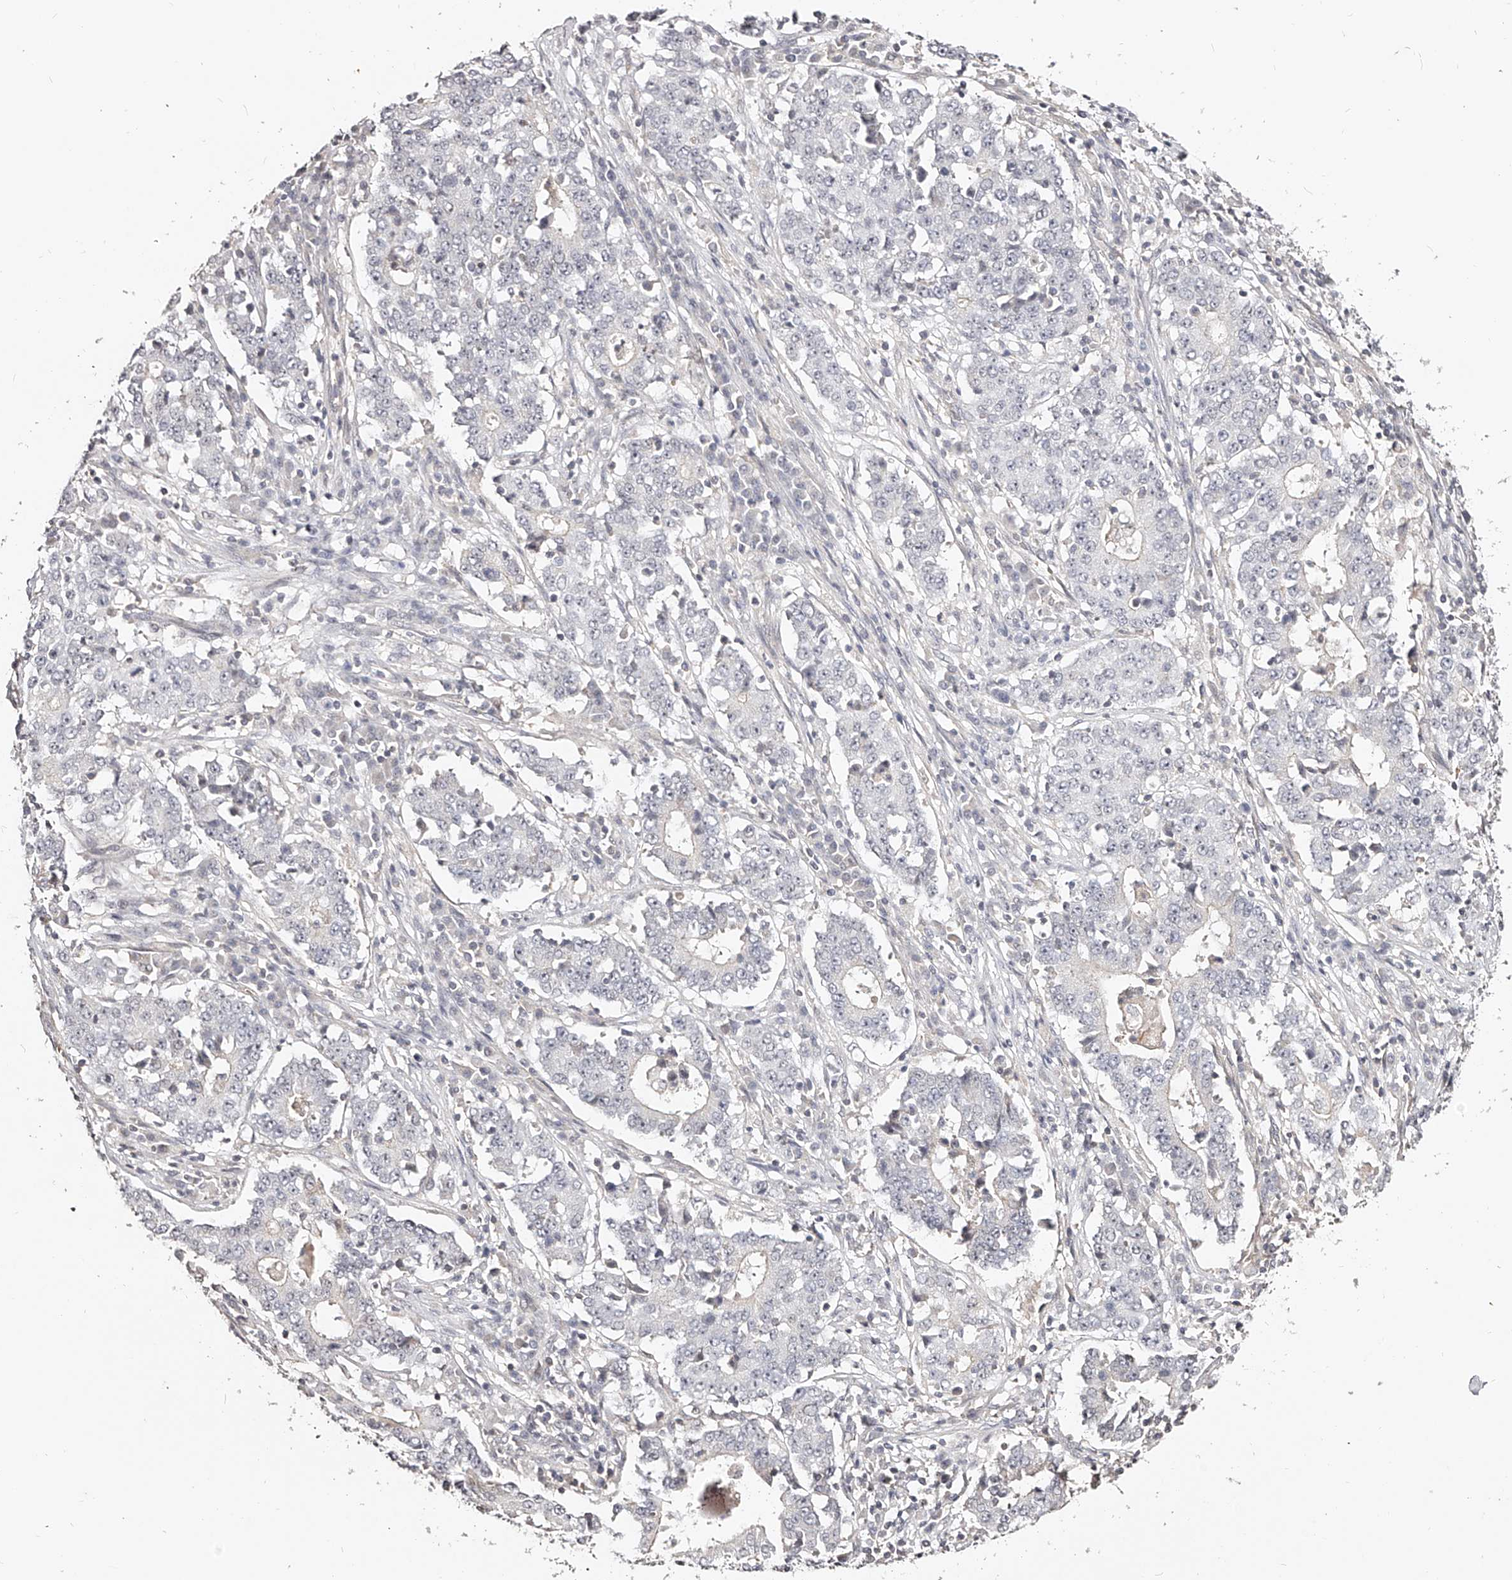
{"staining": {"intensity": "negative", "quantity": "none", "location": "none"}, "tissue": "stomach cancer", "cell_type": "Tumor cells", "image_type": "cancer", "snomed": [{"axis": "morphology", "description": "Adenocarcinoma, NOS"}, {"axis": "topography", "description": "Stomach"}], "caption": "A micrograph of stomach cancer stained for a protein reveals no brown staining in tumor cells.", "gene": "ZNF789", "patient": {"sex": "male", "age": 59}}